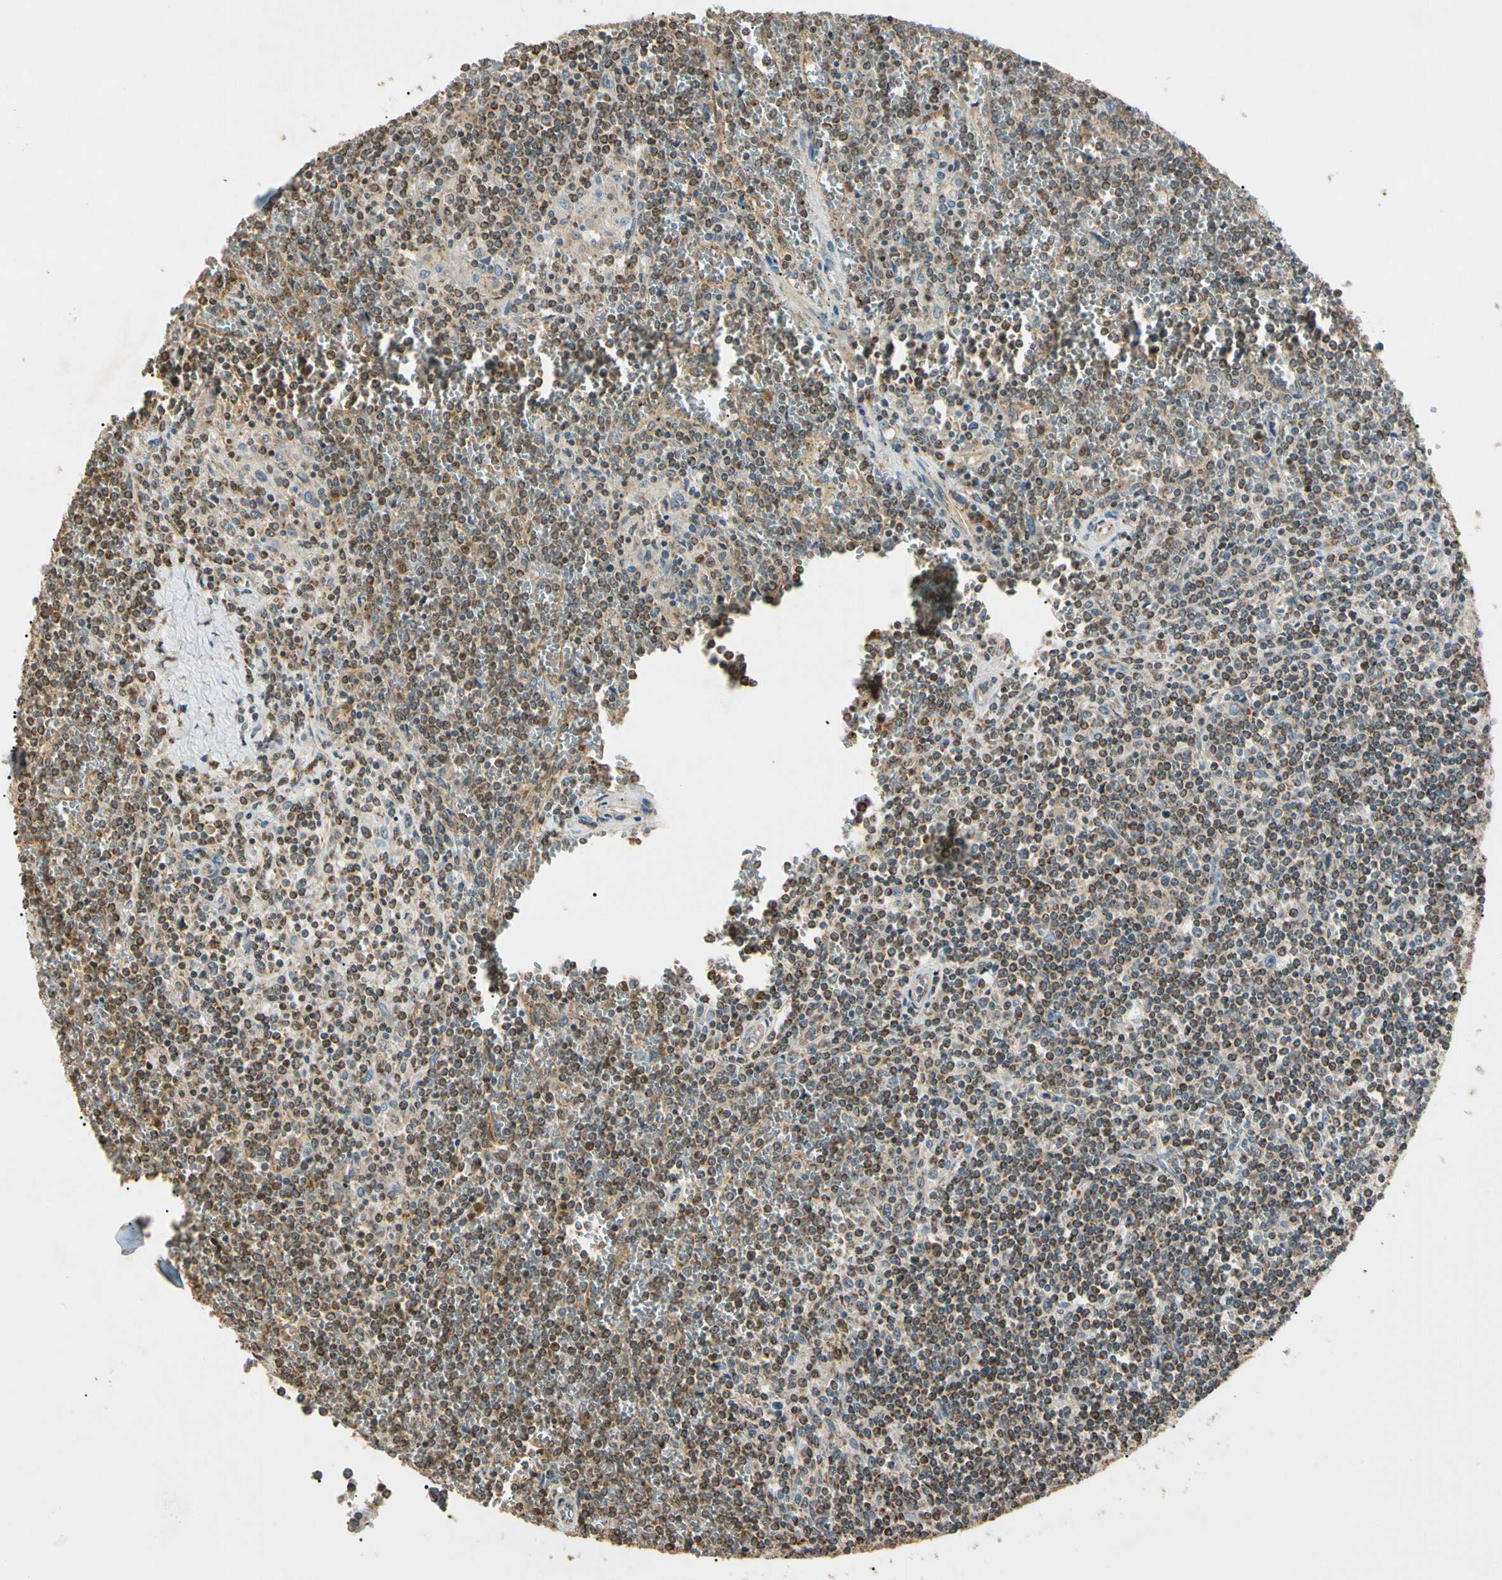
{"staining": {"intensity": "weak", "quantity": ">75%", "location": "cytoplasmic/membranous,nuclear"}, "tissue": "lymphoma", "cell_type": "Tumor cells", "image_type": "cancer", "snomed": [{"axis": "morphology", "description": "Malignant lymphoma, non-Hodgkin's type, Low grade"}, {"axis": "topography", "description": "Spleen"}], "caption": "A brown stain highlights weak cytoplasmic/membranous and nuclear expression of a protein in lymphoma tumor cells.", "gene": "PRDX5", "patient": {"sex": "female", "age": 19}}